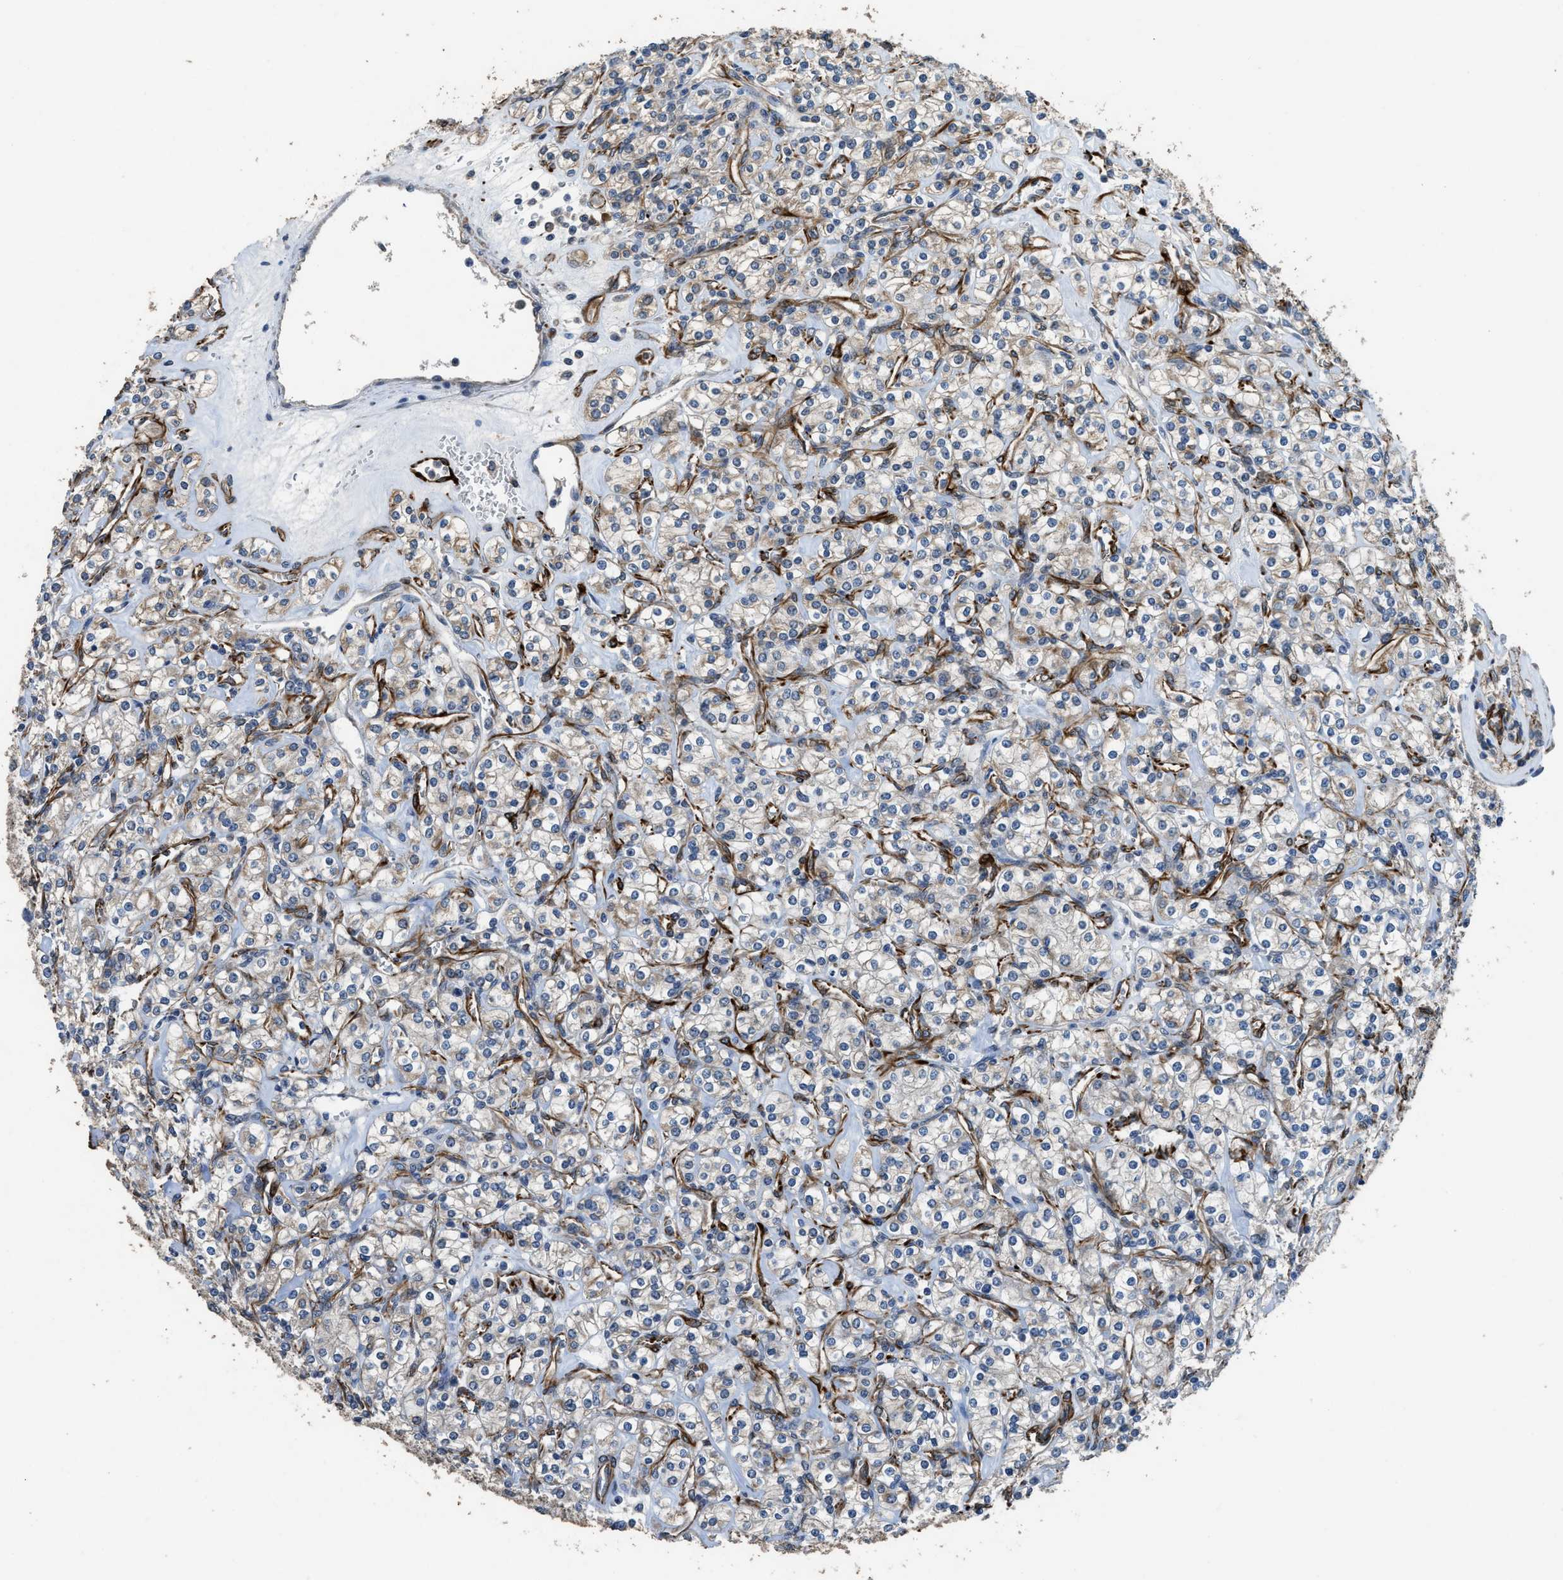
{"staining": {"intensity": "weak", "quantity": "<25%", "location": "cytoplasmic/membranous"}, "tissue": "renal cancer", "cell_type": "Tumor cells", "image_type": "cancer", "snomed": [{"axis": "morphology", "description": "Adenocarcinoma, NOS"}, {"axis": "topography", "description": "Kidney"}], "caption": "Renal adenocarcinoma was stained to show a protein in brown. There is no significant positivity in tumor cells.", "gene": "SYNM", "patient": {"sex": "male", "age": 77}}